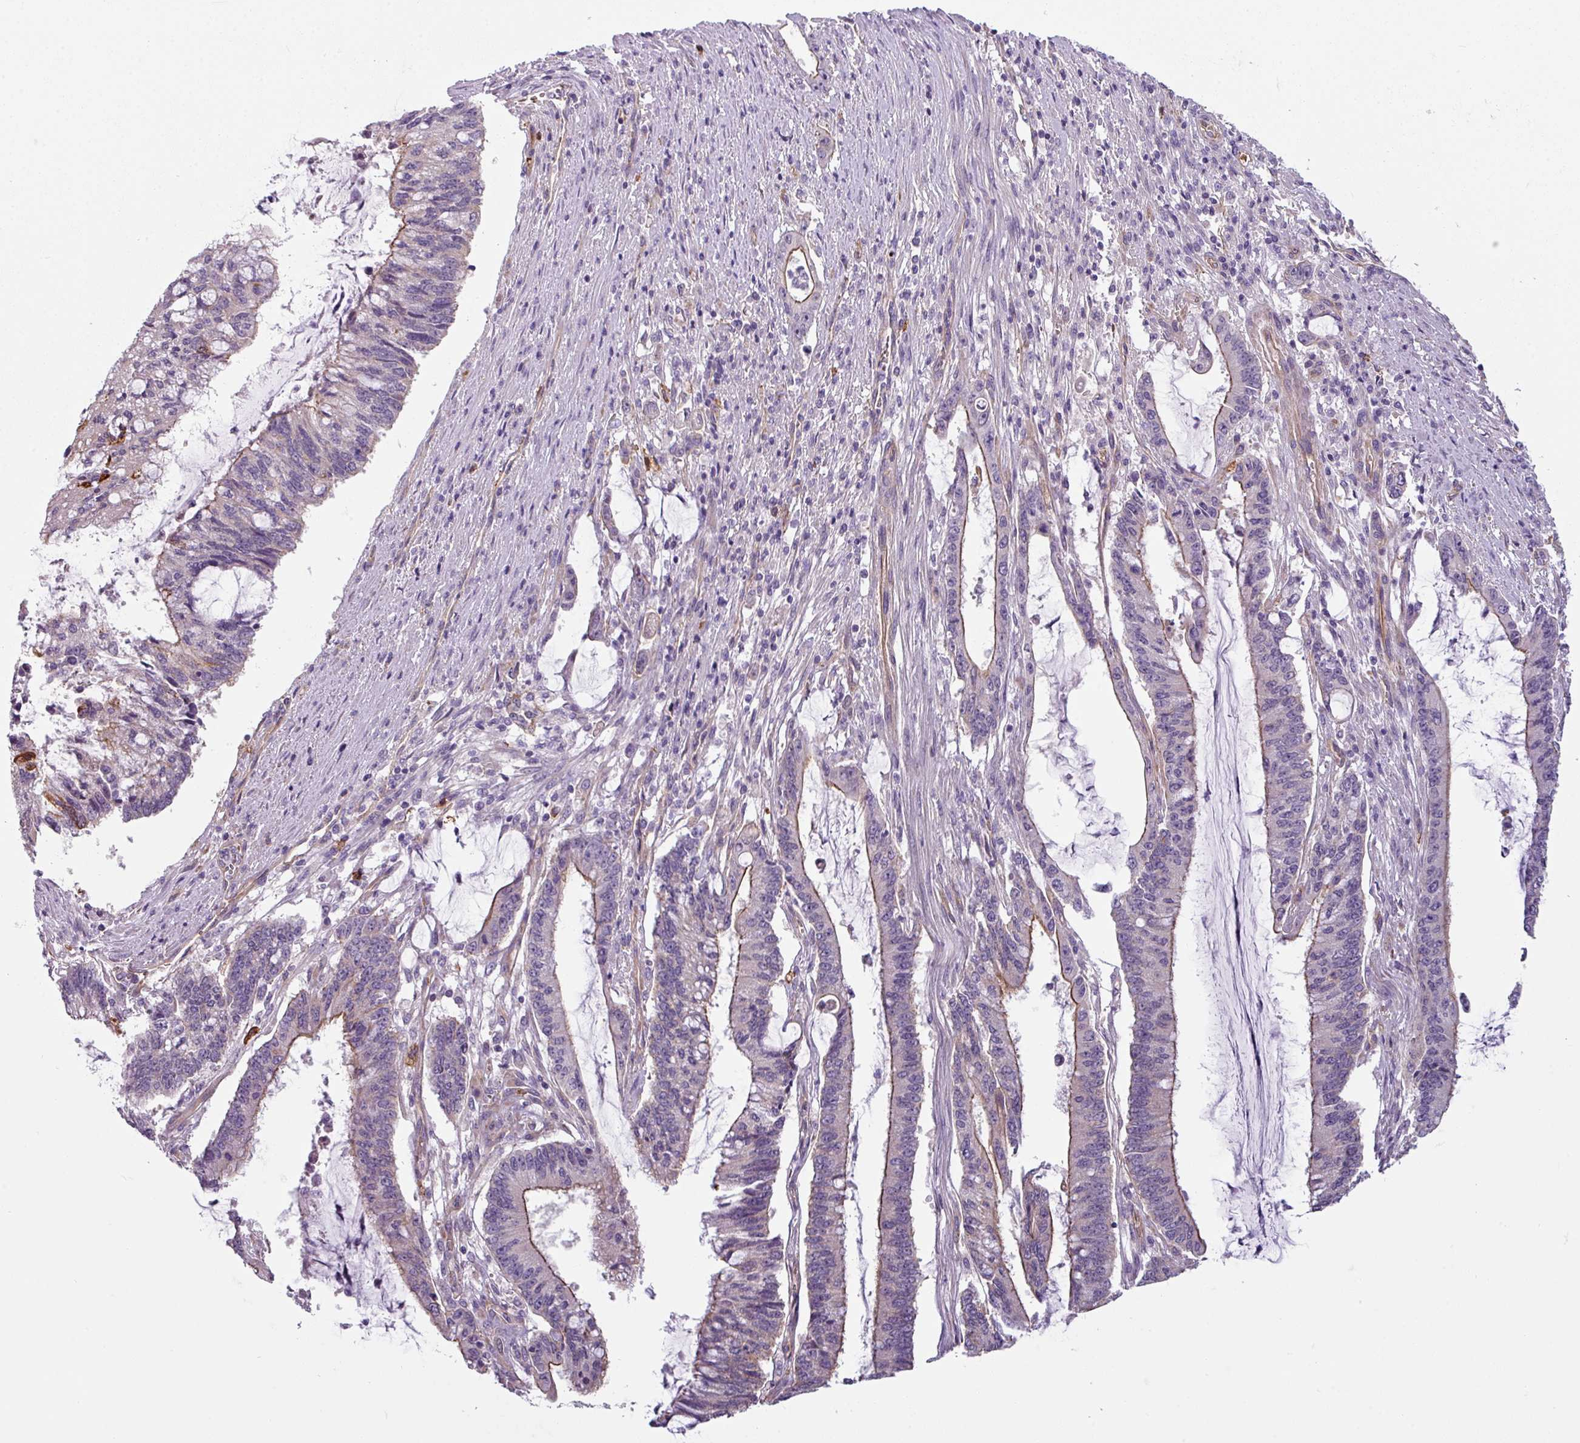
{"staining": {"intensity": "moderate", "quantity": "25%-75%", "location": "cytoplasmic/membranous"}, "tissue": "pancreatic cancer", "cell_type": "Tumor cells", "image_type": "cancer", "snomed": [{"axis": "morphology", "description": "Adenocarcinoma, NOS"}, {"axis": "topography", "description": "Pancreas"}], "caption": "A medium amount of moderate cytoplasmic/membranous positivity is seen in approximately 25%-75% of tumor cells in pancreatic adenocarcinoma tissue.", "gene": "BUD23", "patient": {"sex": "female", "age": 50}}